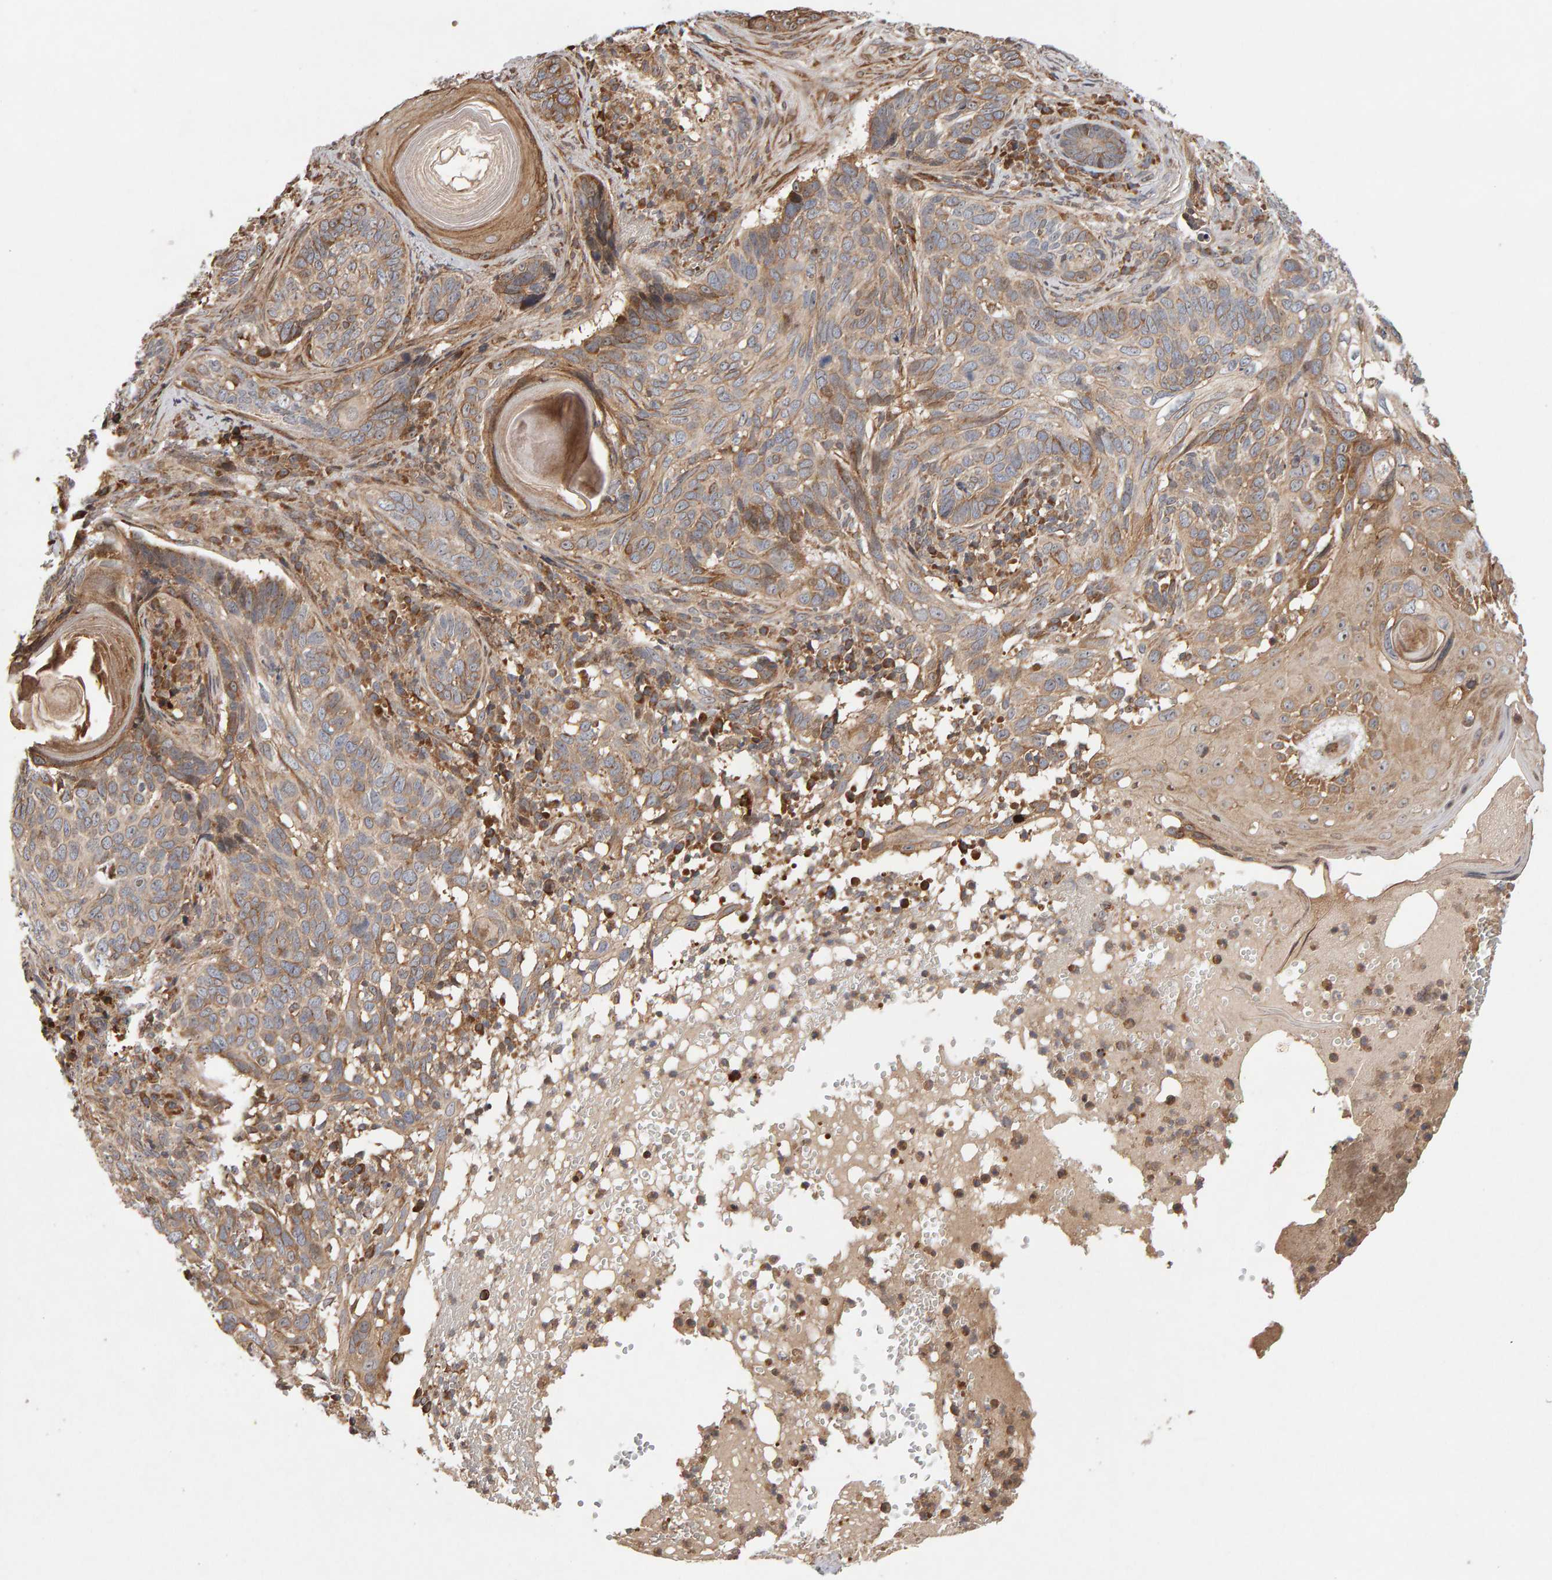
{"staining": {"intensity": "moderate", "quantity": "25%-75%", "location": "cytoplasmic/membranous"}, "tissue": "skin cancer", "cell_type": "Tumor cells", "image_type": "cancer", "snomed": [{"axis": "morphology", "description": "Basal cell carcinoma"}, {"axis": "topography", "description": "Skin"}], "caption": "Approximately 25%-75% of tumor cells in basal cell carcinoma (skin) show moderate cytoplasmic/membranous protein expression as visualized by brown immunohistochemical staining.", "gene": "LZTS1", "patient": {"sex": "female", "age": 89}}